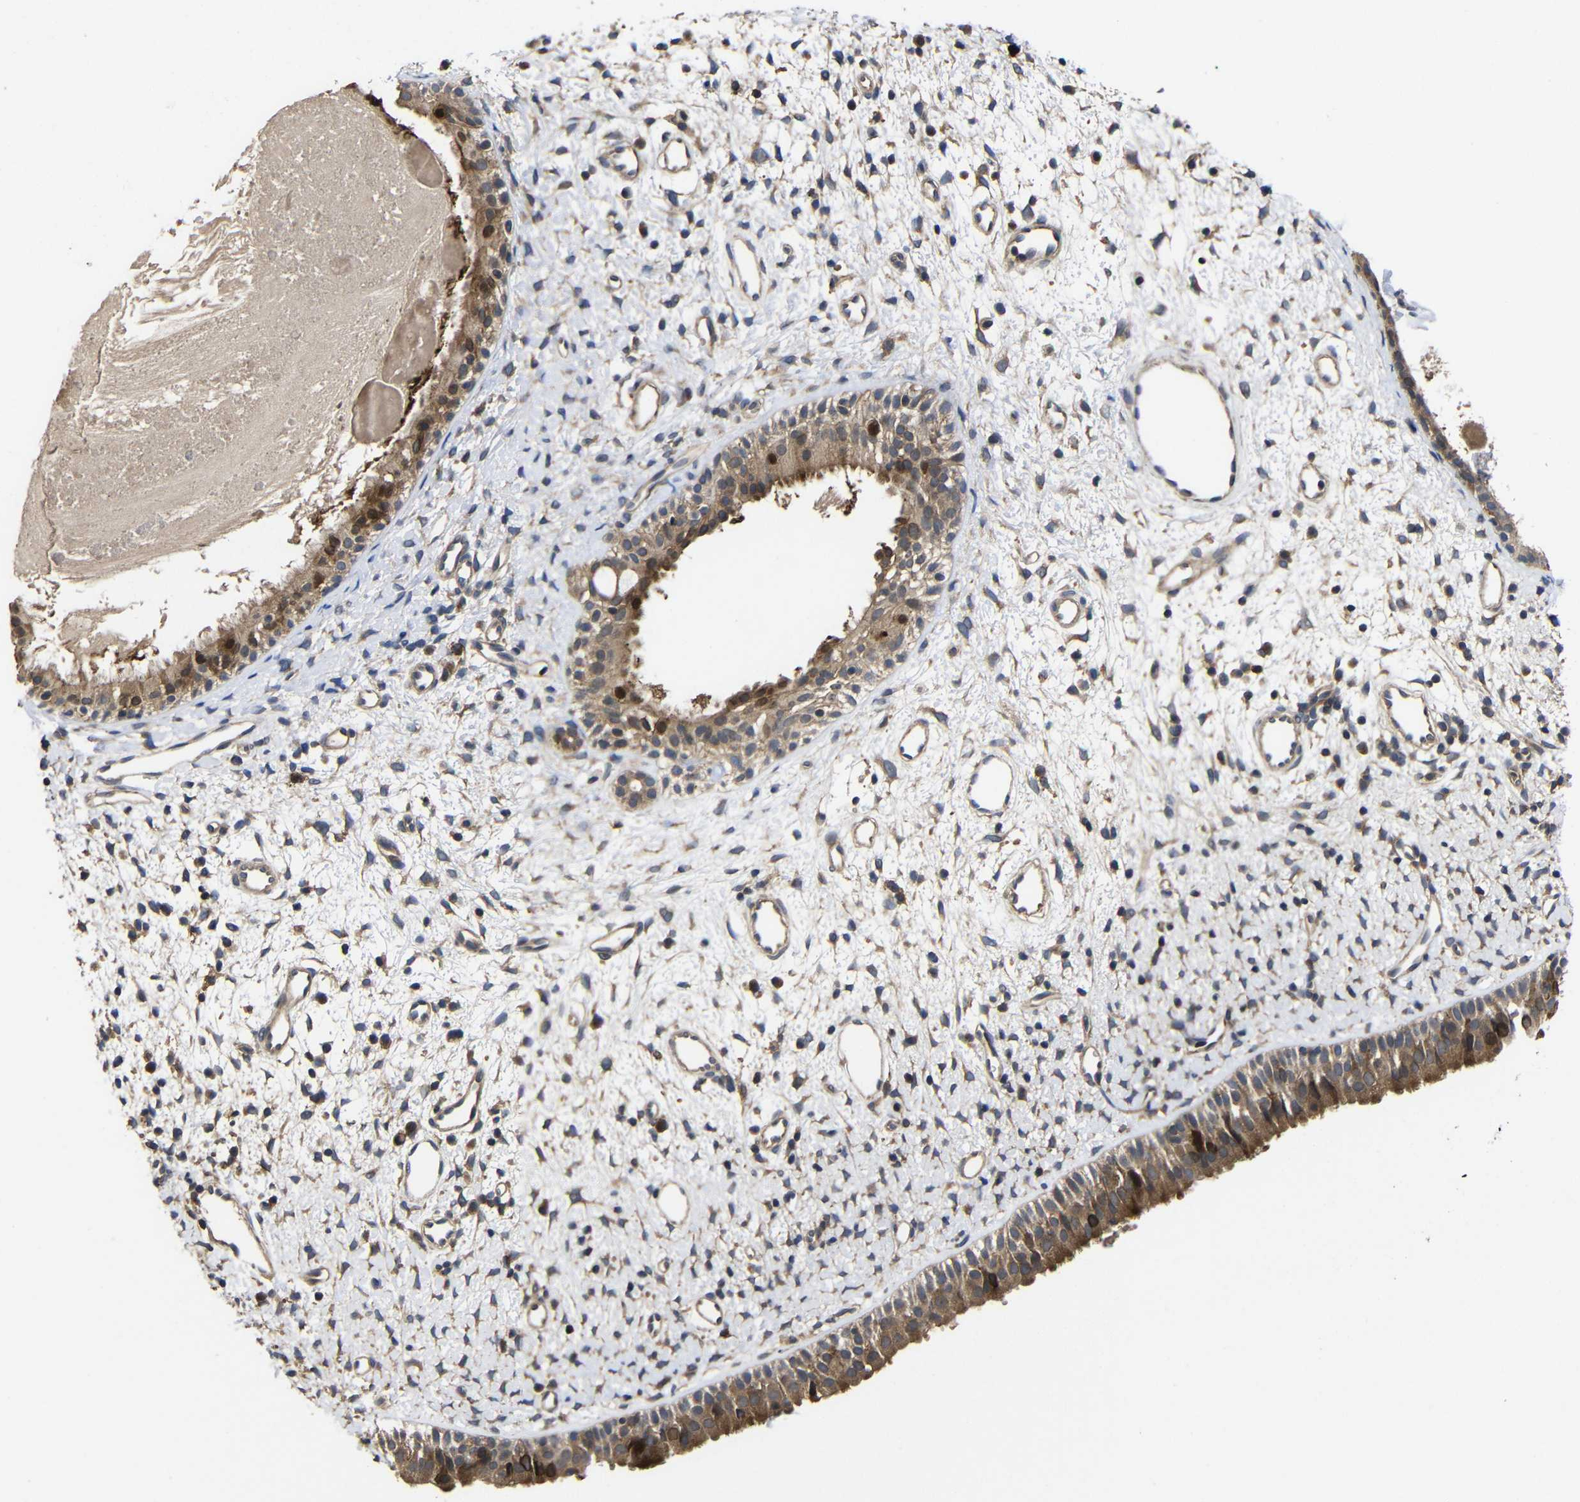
{"staining": {"intensity": "moderate", "quantity": ">75%", "location": "cytoplasmic/membranous"}, "tissue": "nasopharynx", "cell_type": "Respiratory epithelial cells", "image_type": "normal", "snomed": [{"axis": "morphology", "description": "Normal tissue, NOS"}, {"axis": "topography", "description": "Nasopharynx"}], "caption": "Respiratory epithelial cells display moderate cytoplasmic/membranous staining in approximately >75% of cells in unremarkable nasopharynx.", "gene": "LPAR5", "patient": {"sex": "male", "age": 22}}